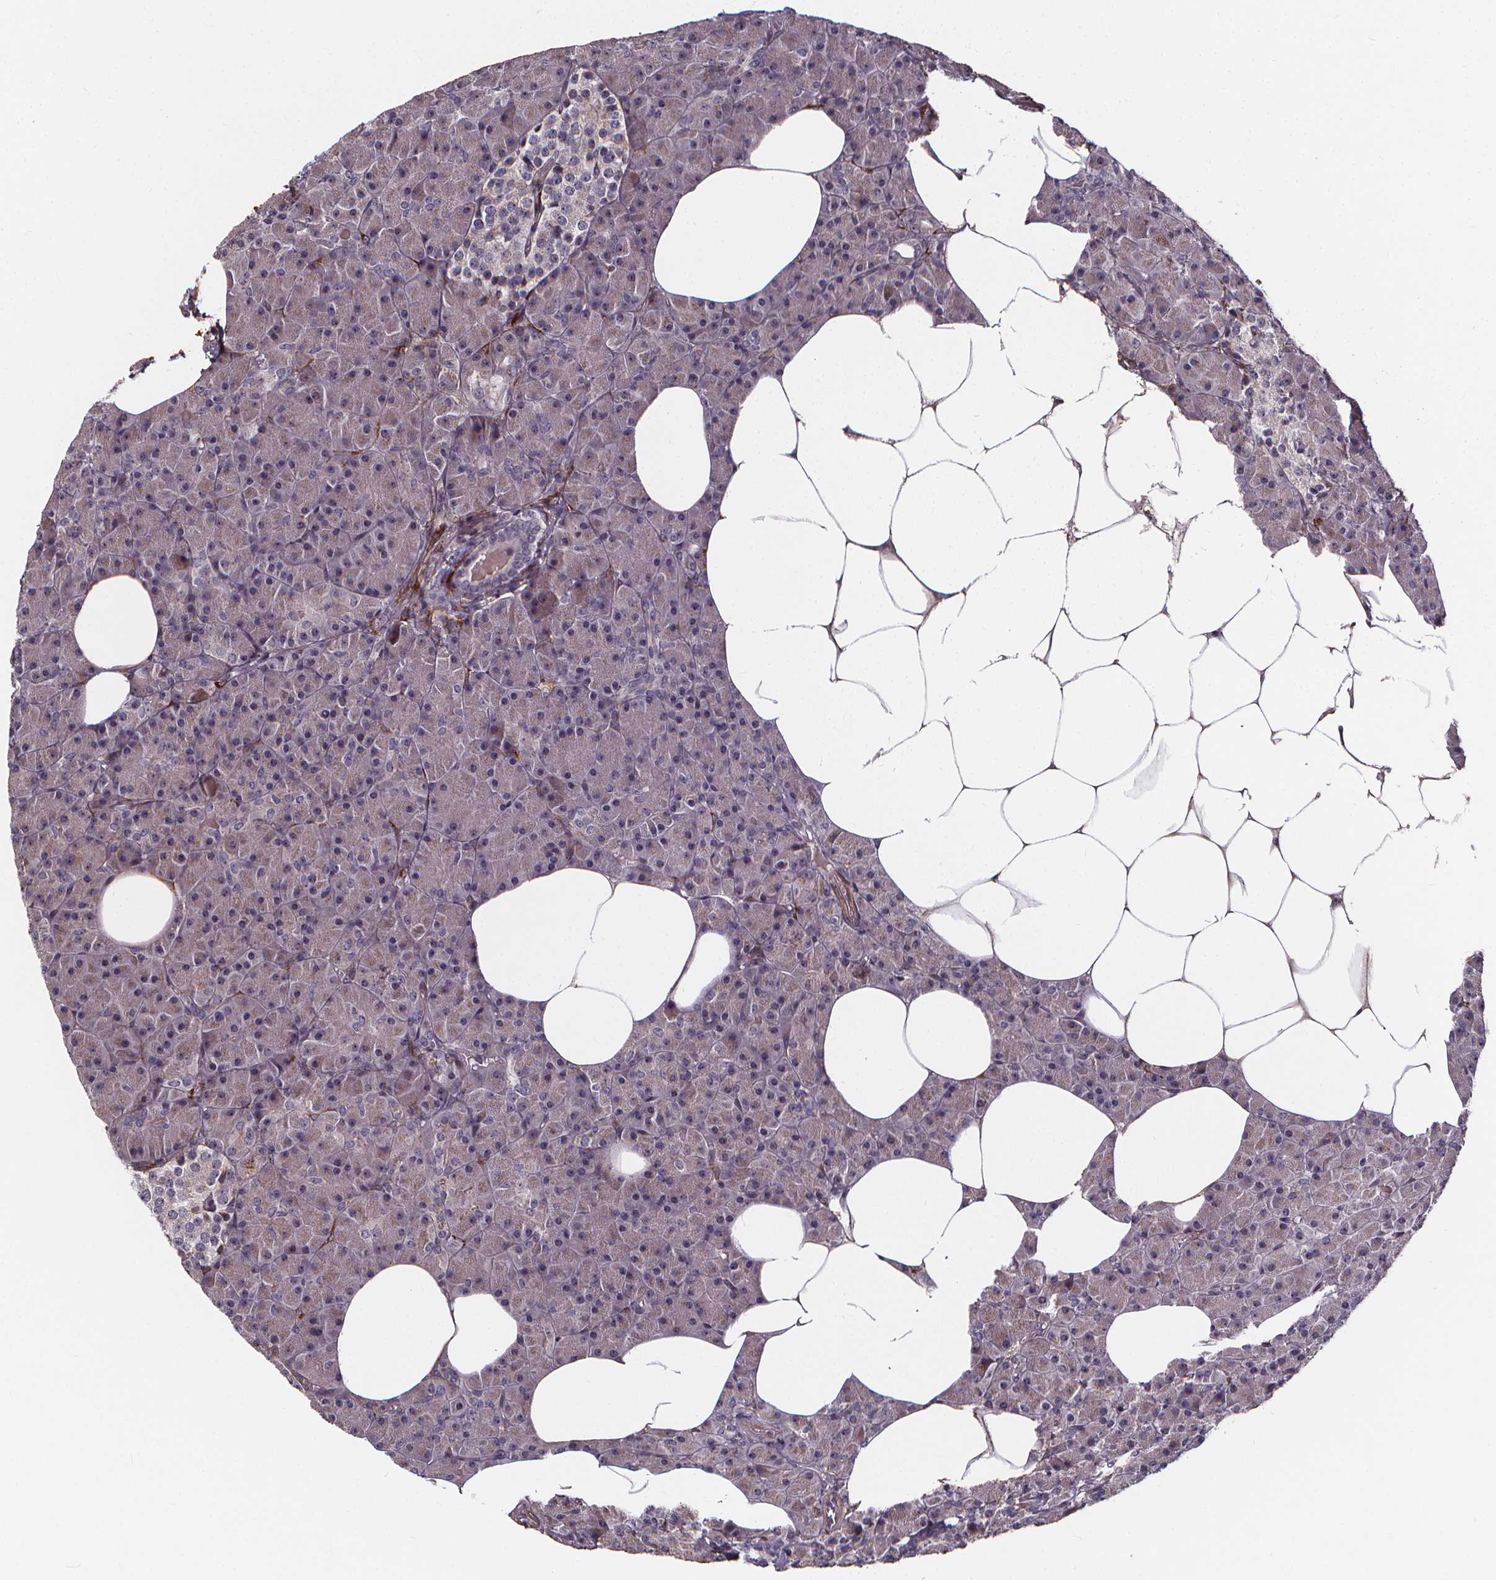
{"staining": {"intensity": "weak", "quantity": "<25%", "location": "cytoplasmic/membranous"}, "tissue": "pancreas", "cell_type": "Exocrine glandular cells", "image_type": "normal", "snomed": [{"axis": "morphology", "description": "Normal tissue, NOS"}, {"axis": "topography", "description": "Pancreas"}], "caption": "IHC image of benign pancreas stained for a protein (brown), which shows no positivity in exocrine glandular cells.", "gene": "AEBP1", "patient": {"sex": "female", "age": 45}}